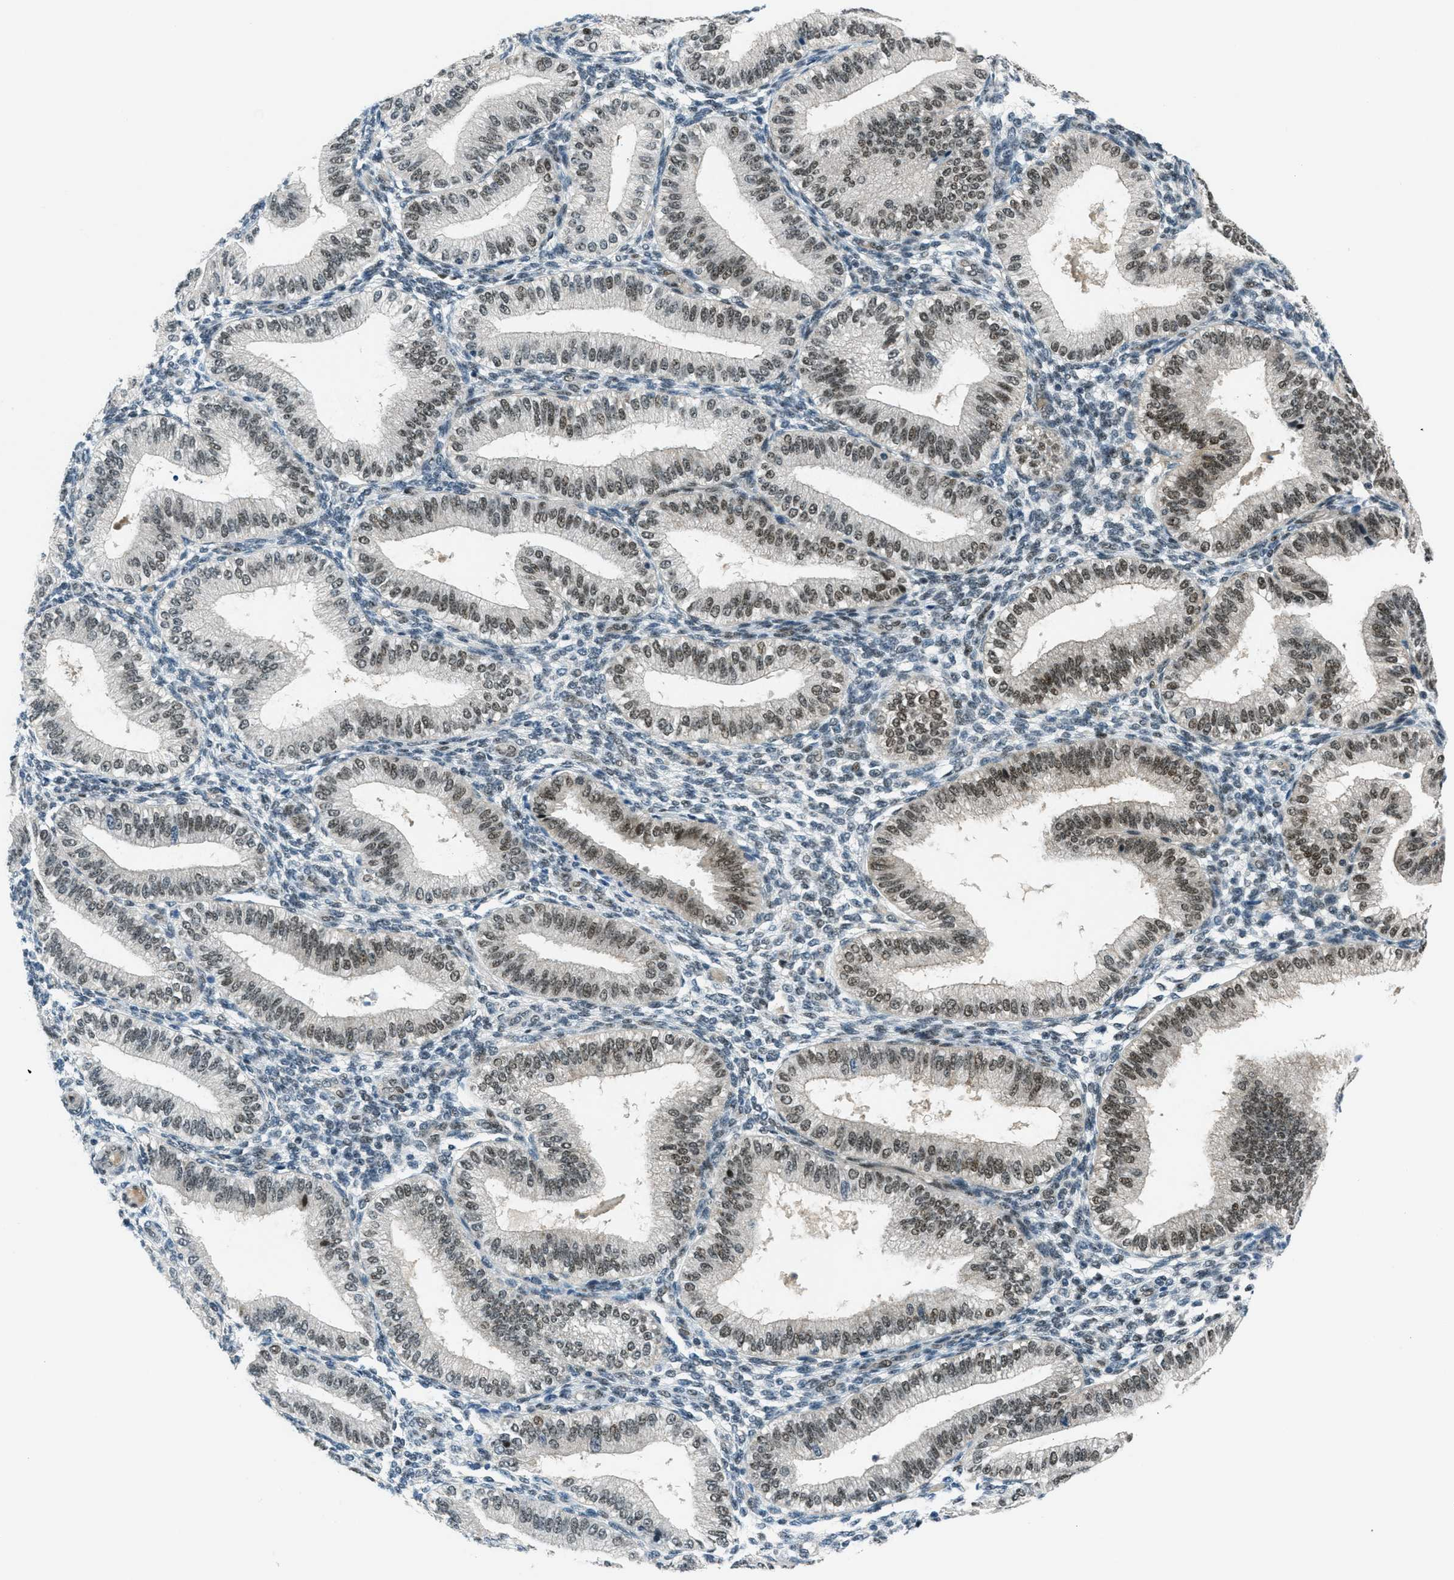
{"staining": {"intensity": "negative", "quantity": "none", "location": "none"}, "tissue": "endometrium", "cell_type": "Cells in endometrial stroma", "image_type": "normal", "snomed": [{"axis": "morphology", "description": "Normal tissue, NOS"}, {"axis": "topography", "description": "Endometrium"}], "caption": "There is no significant expression in cells in endometrial stroma of endometrium. Brightfield microscopy of immunohistochemistry stained with DAB (brown) and hematoxylin (blue), captured at high magnification.", "gene": "KLF6", "patient": {"sex": "female", "age": 39}}